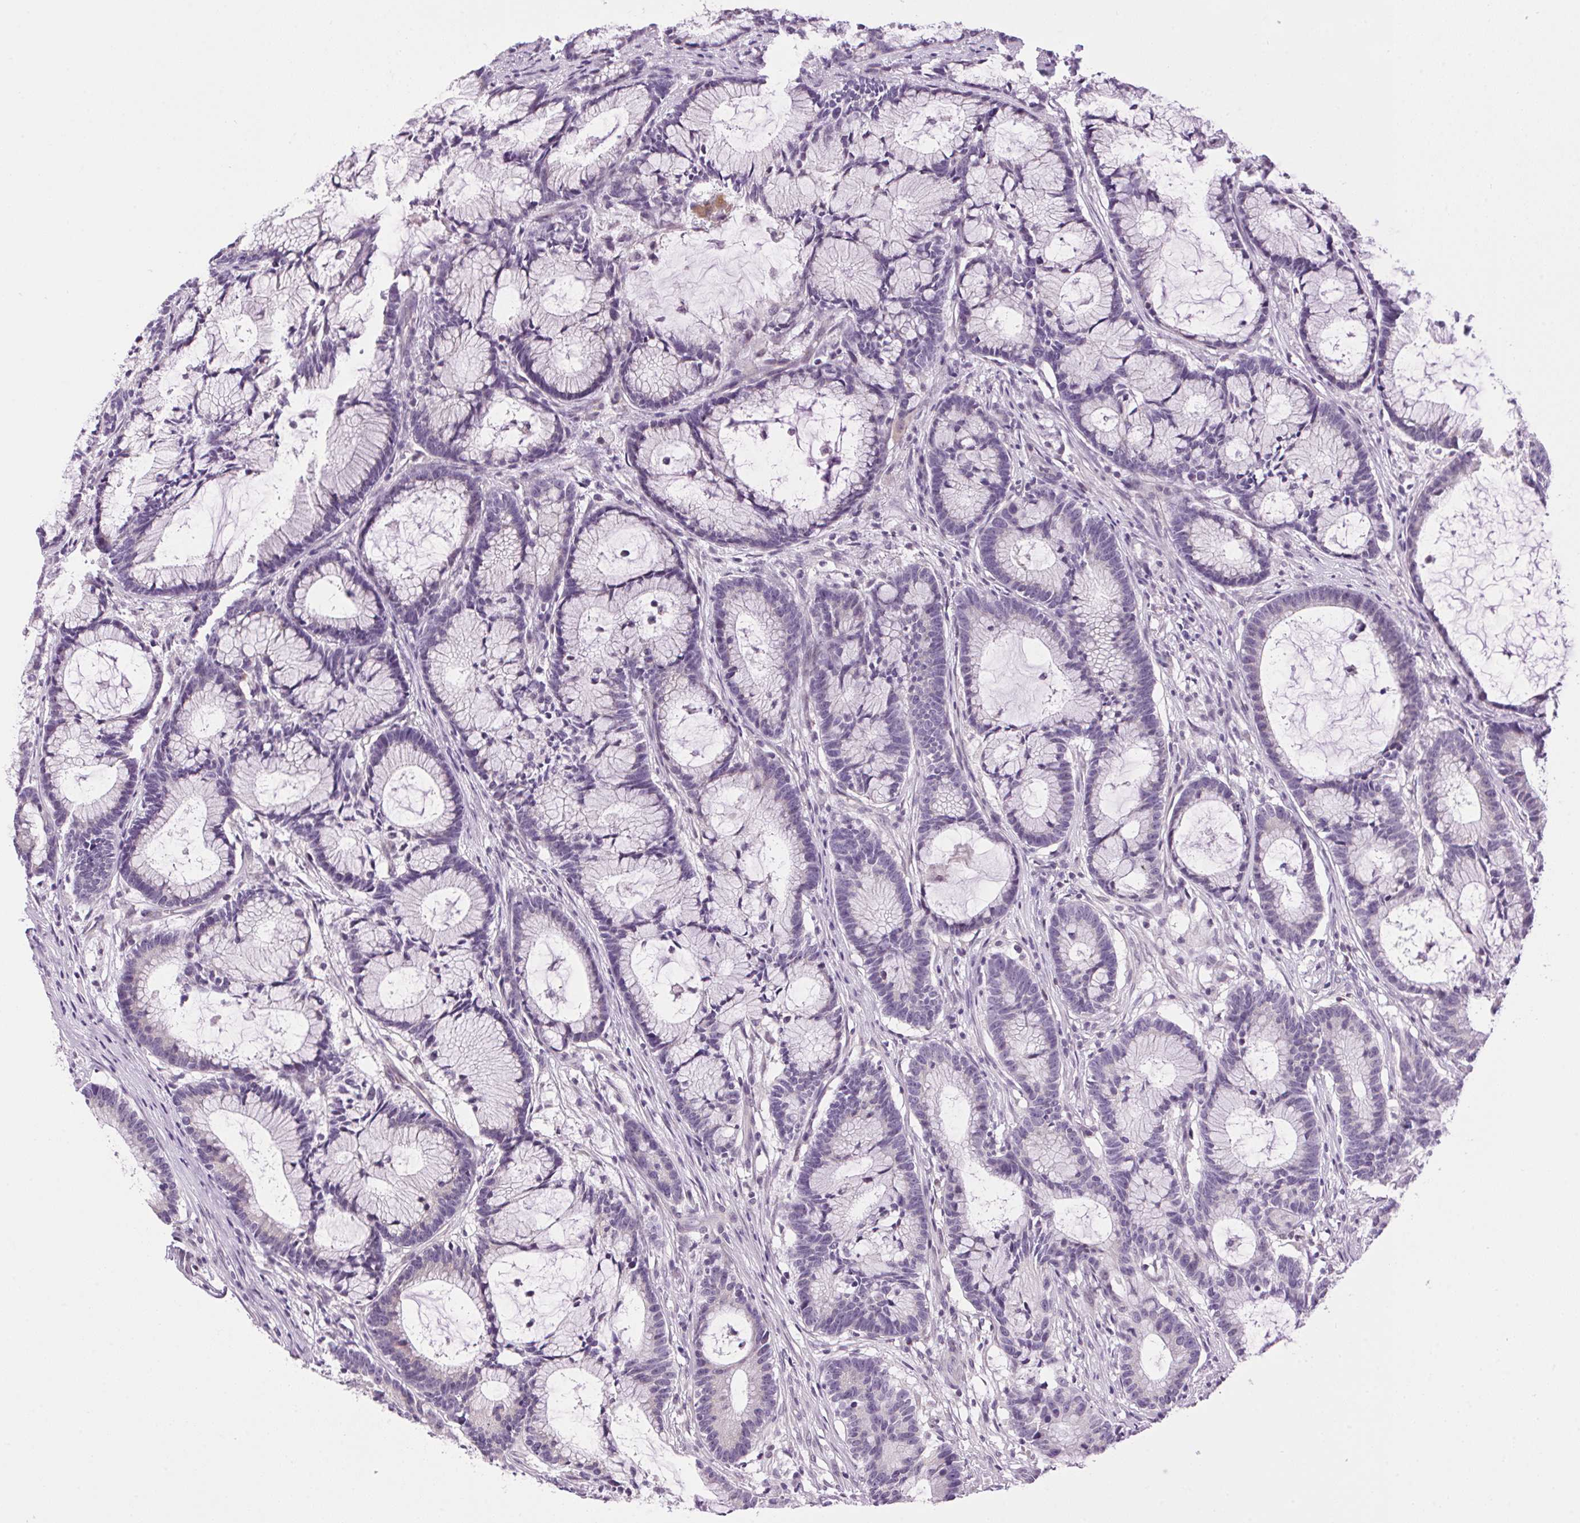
{"staining": {"intensity": "negative", "quantity": "none", "location": "none"}, "tissue": "colorectal cancer", "cell_type": "Tumor cells", "image_type": "cancer", "snomed": [{"axis": "morphology", "description": "Adenocarcinoma, NOS"}, {"axis": "topography", "description": "Colon"}], "caption": "An immunohistochemistry (IHC) micrograph of adenocarcinoma (colorectal) is shown. There is no staining in tumor cells of adenocarcinoma (colorectal). (DAB immunohistochemistry with hematoxylin counter stain).", "gene": "SMIM13", "patient": {"sex": "female", "age": 78}}